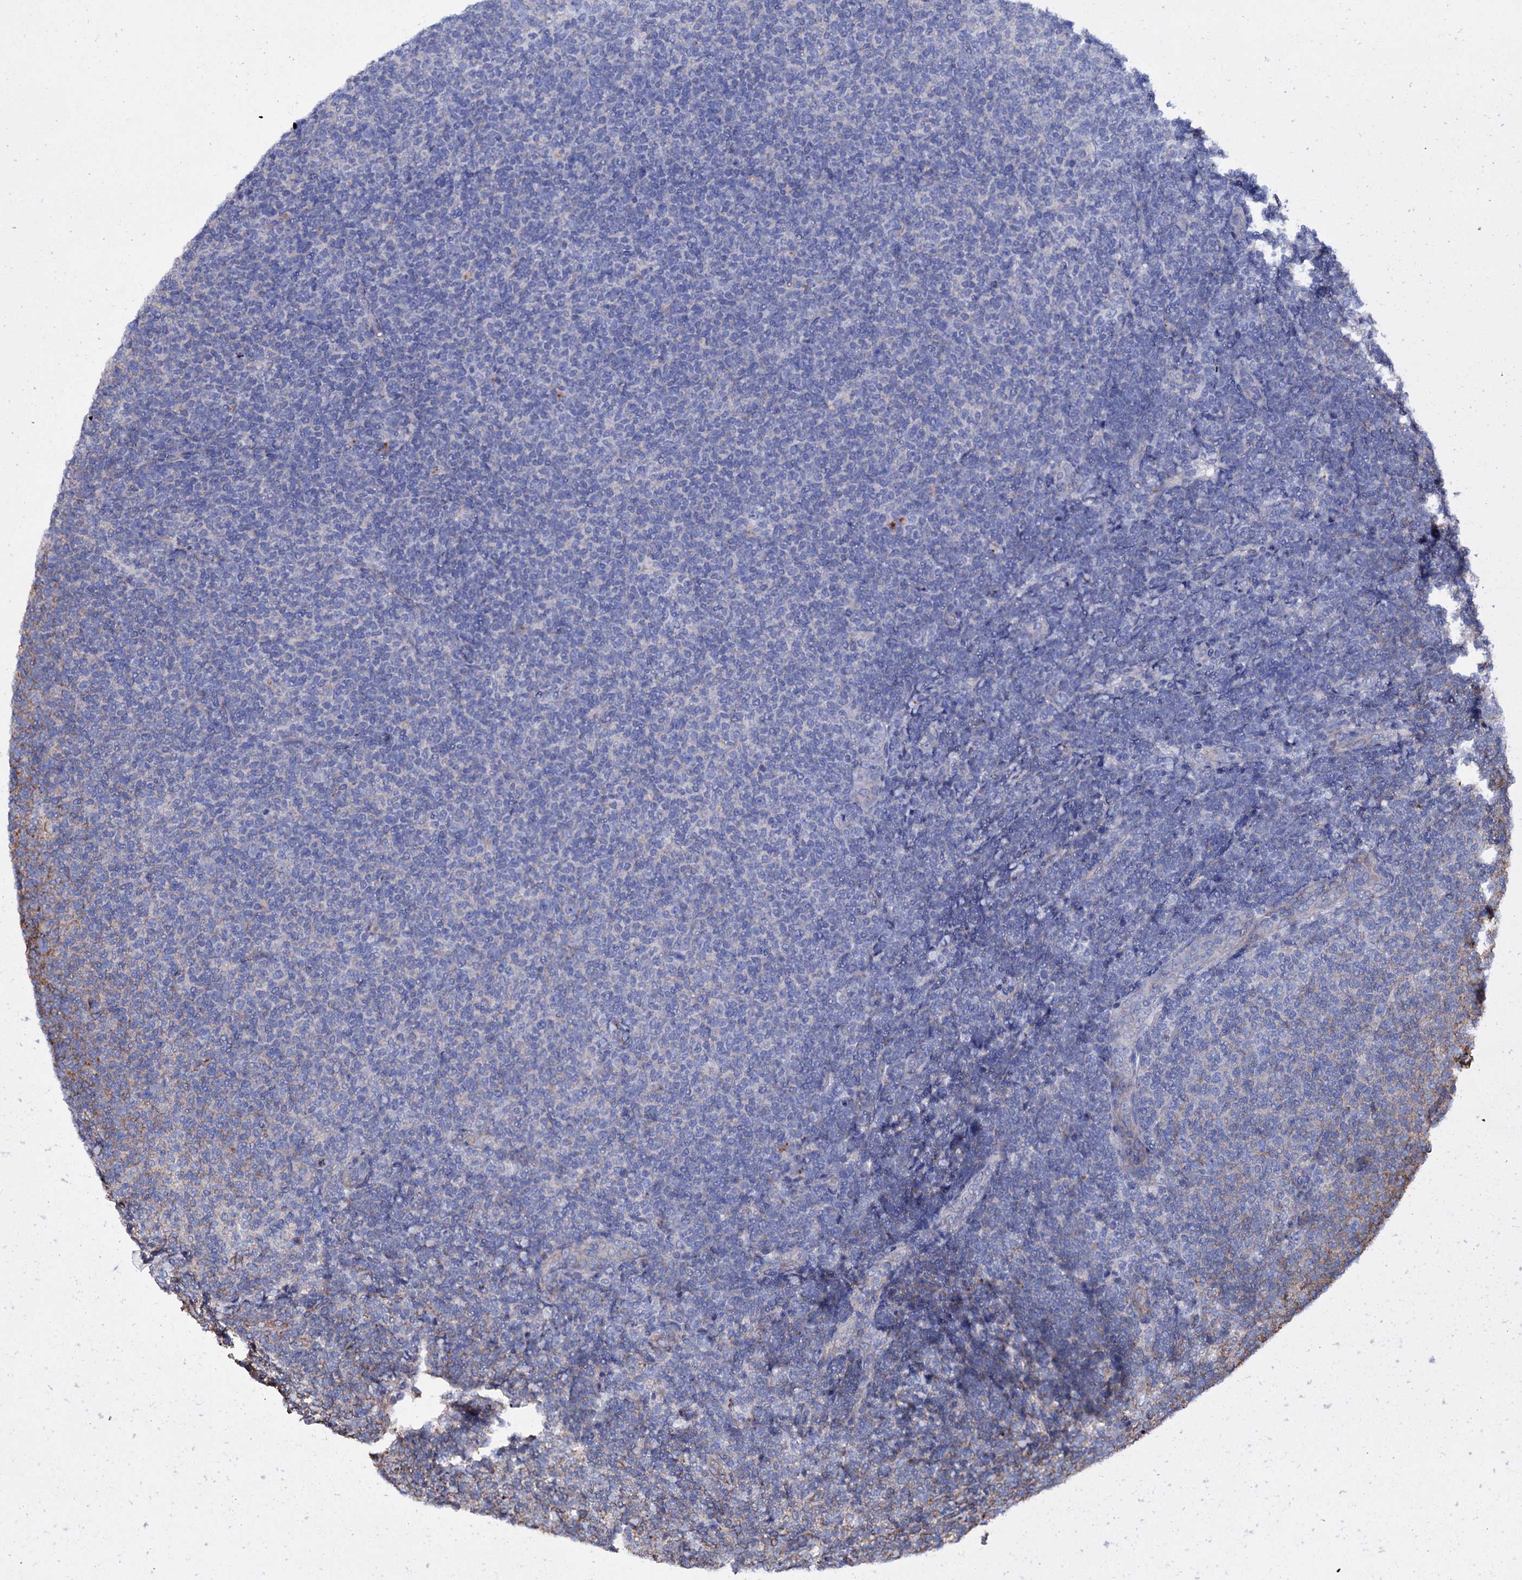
{"staining": {"intensity": "negative", "quantity": "none", "location": "none"}, "tissue": "lymphoma", "cell_type": "Tumor cells", "image_type": "cancer", "snomed": [{"axis": "morphology", "description": "Malignant lymphoma, non-Hodgkin's type, Low grade"}, {"axis": "topography", "description": "Lymph node"}], "caption": "There is no significant expression in tumor cells of low-grade malignant lymphoma, non-Hodgkin's type. Nuclei are stained in blue.", "gene": "SCPEP1", "patient": {"sex": "male", "age": 66}}